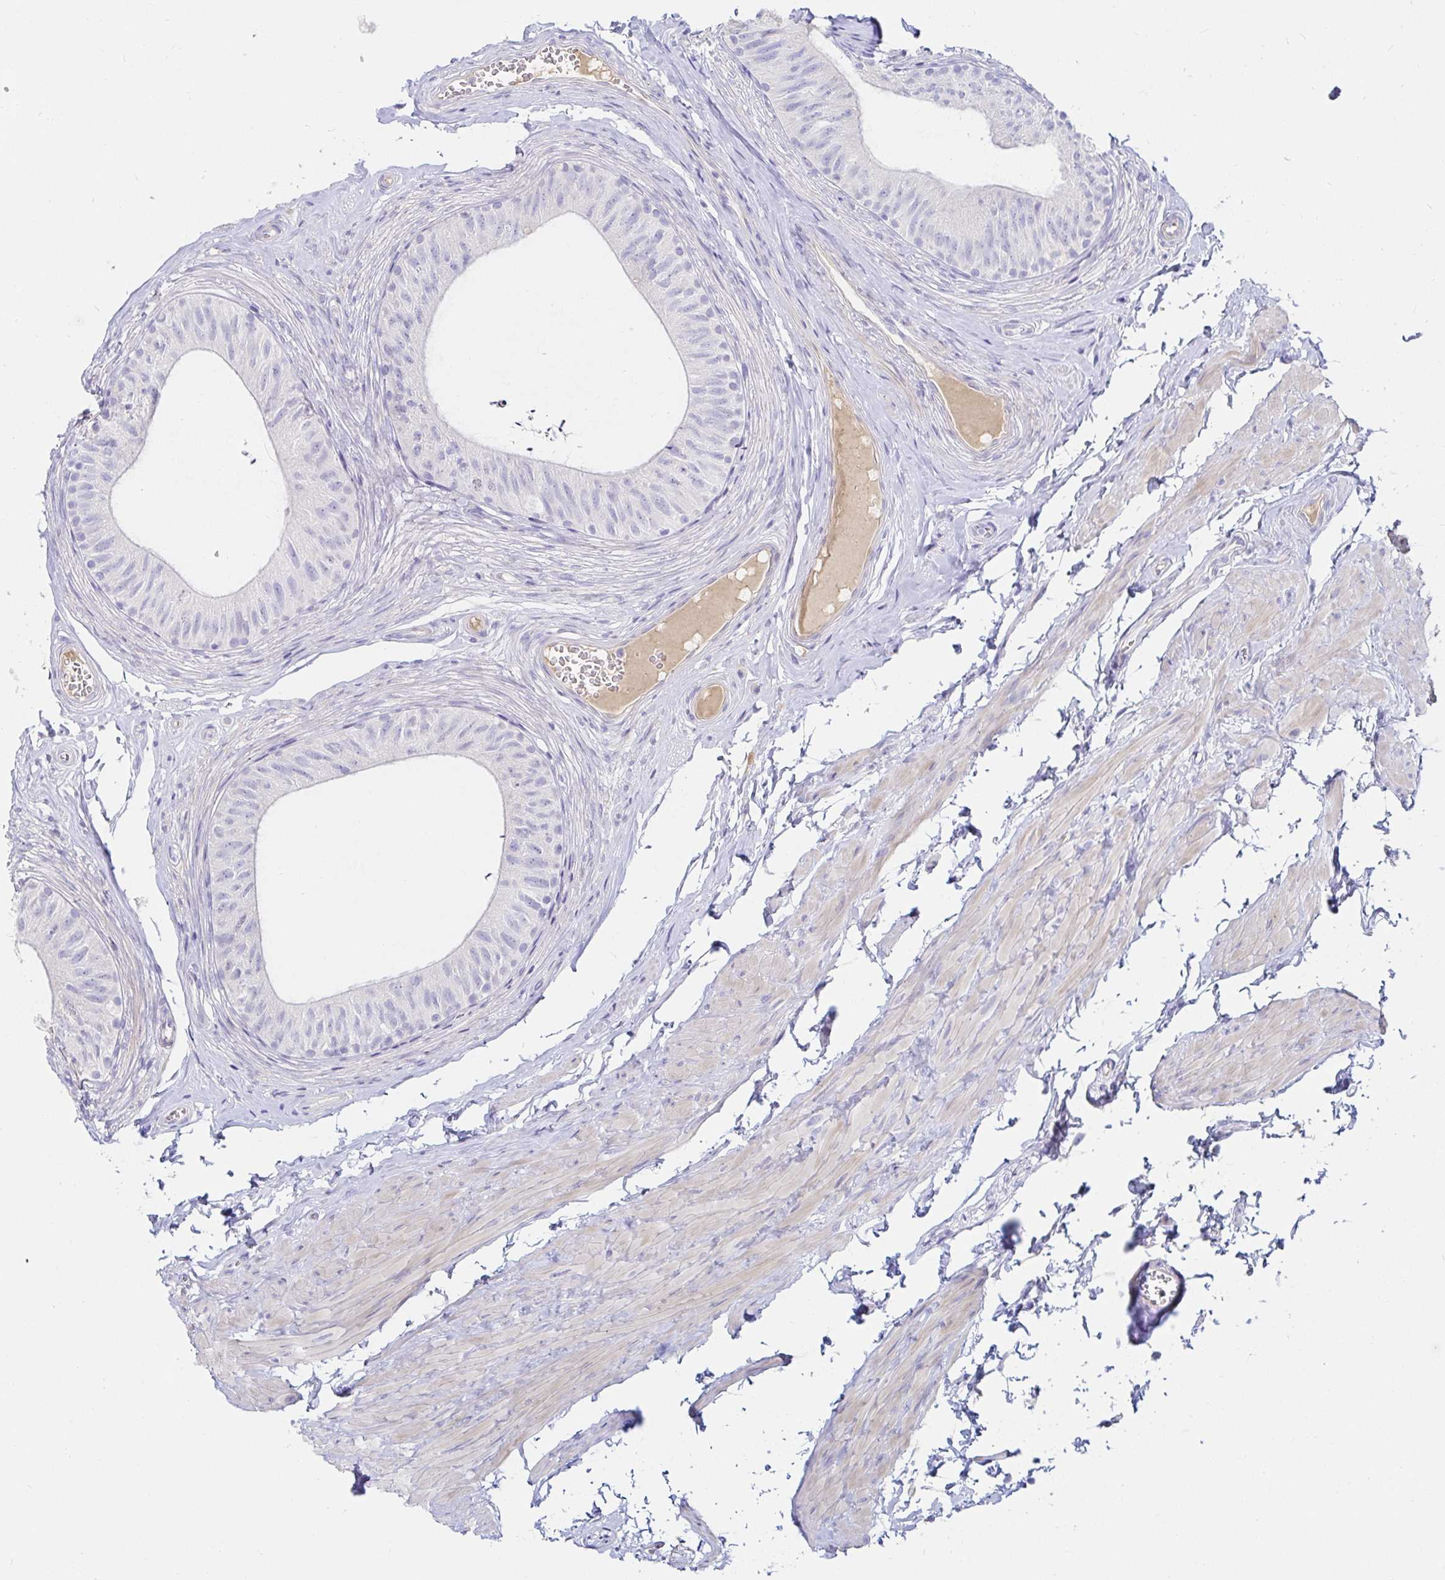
{"staining": {"intensity": "negative", "quantity": "none", "location": "none"}, "tissue": "epididymis", "cell_type": "Glandular cells", "image_type": "normal", "snomed": [{"axis": "morphology", "description": "Normal tissue, NOS"}, {"axis": "topography", "description": "Epididymis, spermatic cord, NOS"}, {"axis": "topography", "description": "Epididymis"}, {"axis": "topography", "description": "Peripheral nerve tissue"}], "caption": "DAB (3,3'-diaminobenzidine) immunohistochemical staining of benign epididymis displays no significant expression in glandular cells. (DAB (3,3'-diaminobenzidine) IHC visualized using brightfield microscopy, high magnification).", "gene": "C4orf17", "patient": {"sex": "male", "age": 29}}